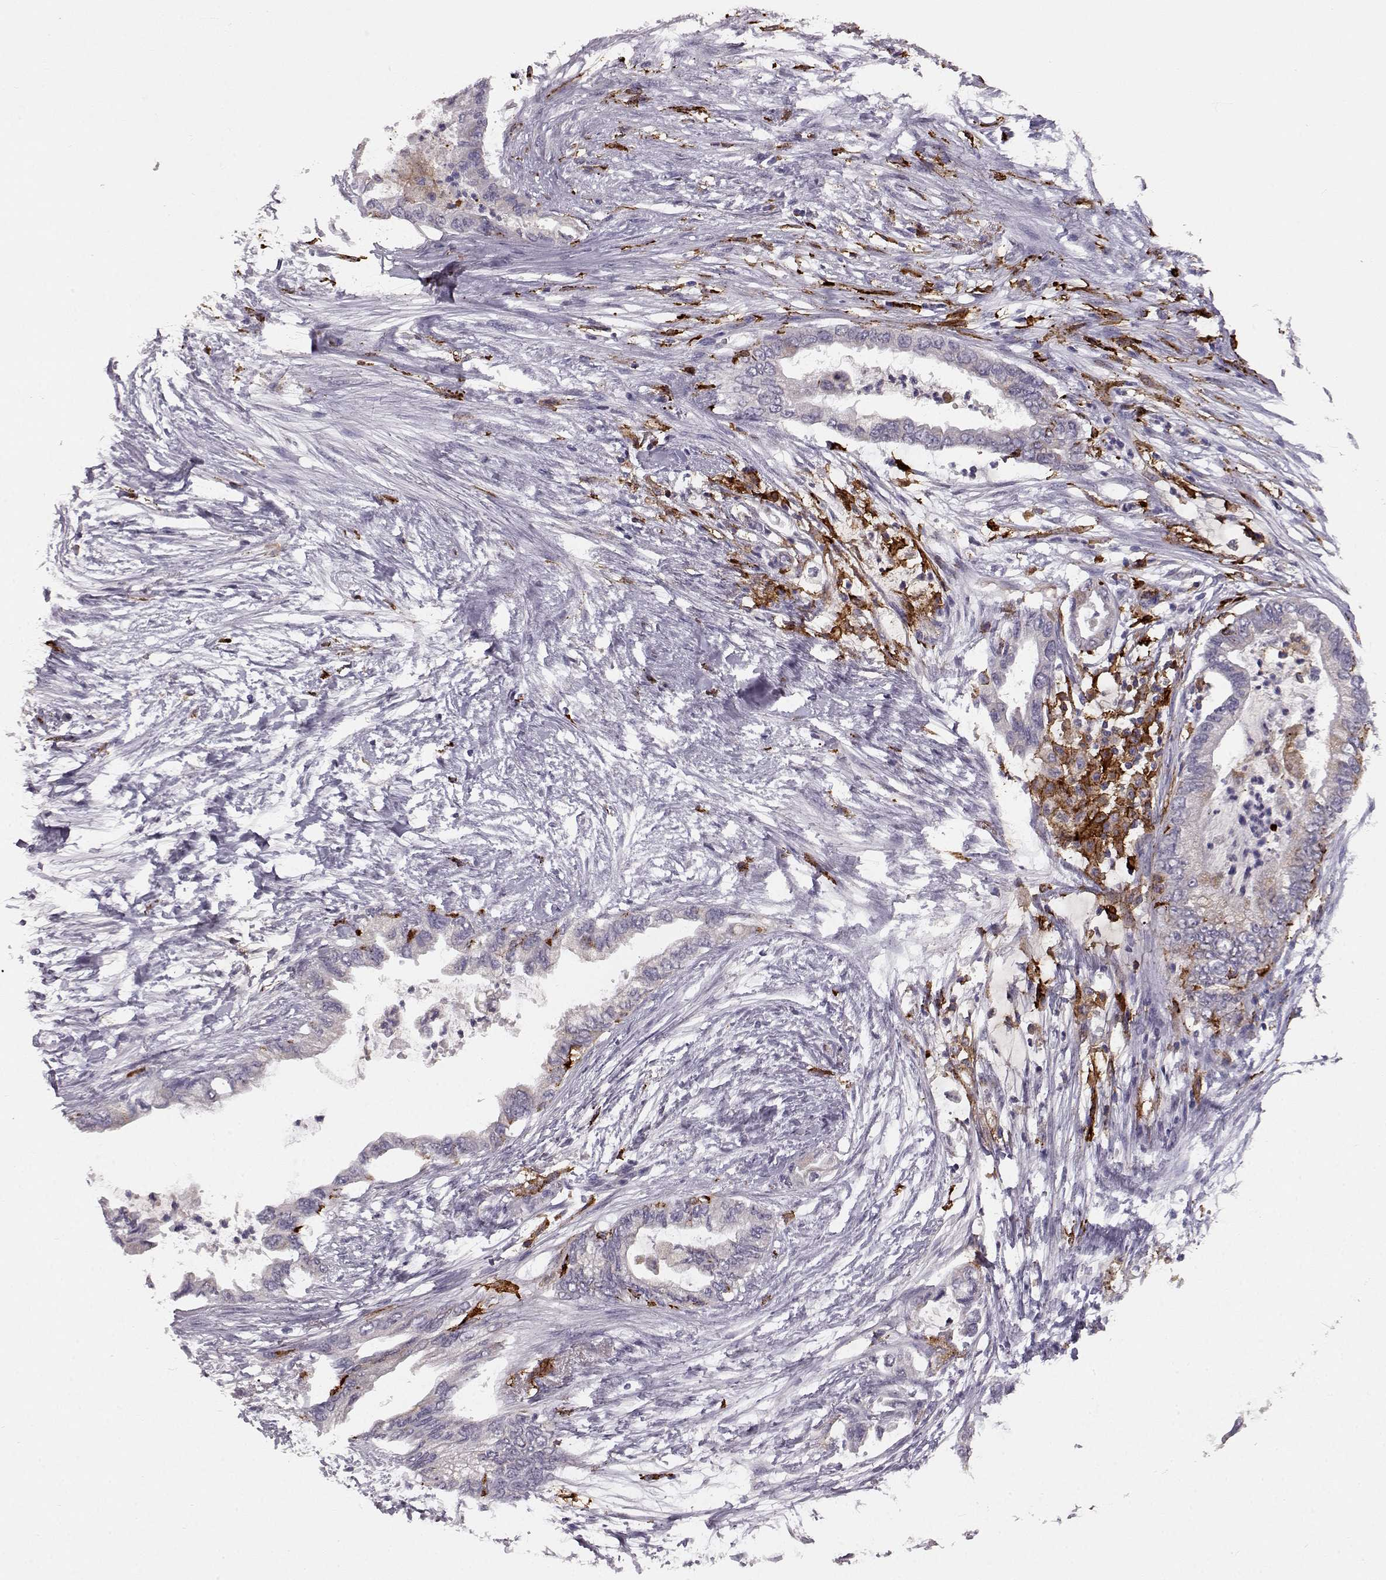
{"staining": {"intensity": "negative", "quantity": "none", "location": "none"}, "tissue": "pancreatic cancer", "cell_type": "Tumor cells", "image_type": "cancer", "snomed": [{"axis": "morphology", "description": "Normal tissue, NOS"}, {"axis": "morphology", "description": "Adenocarcinoma, NOS"}, {"axis": "topography", "description": "Pancreas"}, {"axis": "topography", "description": "Duodenum"}], "caption": "This photomicrograph is of pancreatic cancer (adenocarcinoma) stained with IHC to label a protein in brown with the nuclei are counter-stained blue. There is no positivity in tumor cells. The staining was performed using DAB to visualize the protein expression in brown, while the nuclei were stained in blue with hematoxylin (Magnification: 20x).", "gene": "CCNF", "patient": {"sex": "female", "age": 60}}